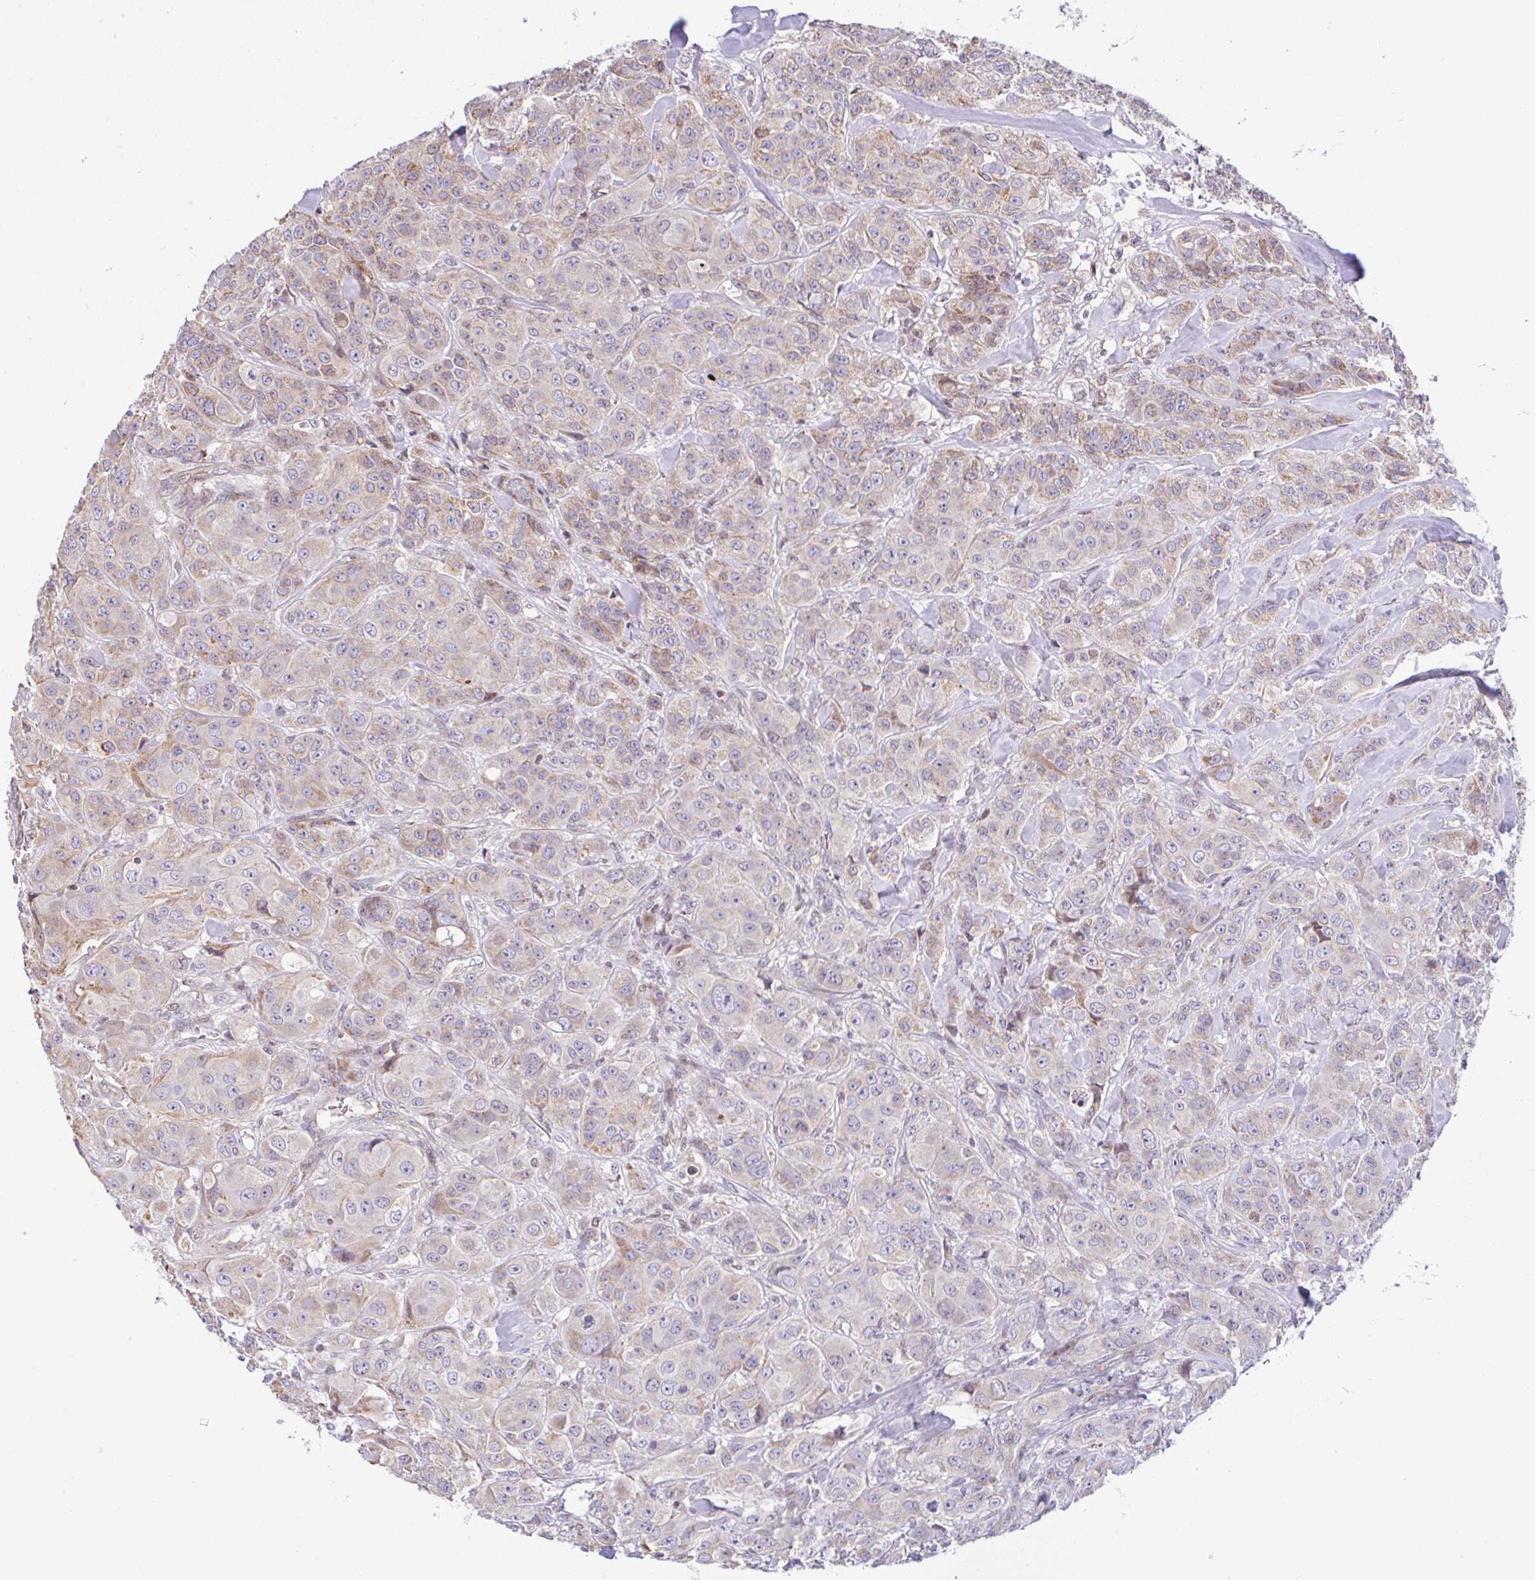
{"staining": {"intensity": "weak", "quantity": "25%-75%", "location": "cytoplasmic/membranous"}, "tissue": "breast cancer", "cell_type": "Tumor cells", "image_type": "cancer", "snomed": [{"axis": "morphology", "description": "Normal tissue, NOS"}, {"axis": "morphology", "description": "Duct carcinoma"}, {"axis": "topography", "description": "Breast"}], "caption": "Breast cancer (infiltrating ductal carcinoma) stained with IHC demonstrates weak cytoplasmic/membranous expression in about 25%-75% of tumor cells.", "gene": "FIGNL1", "patient": {"sex": "female", "age": 43}}